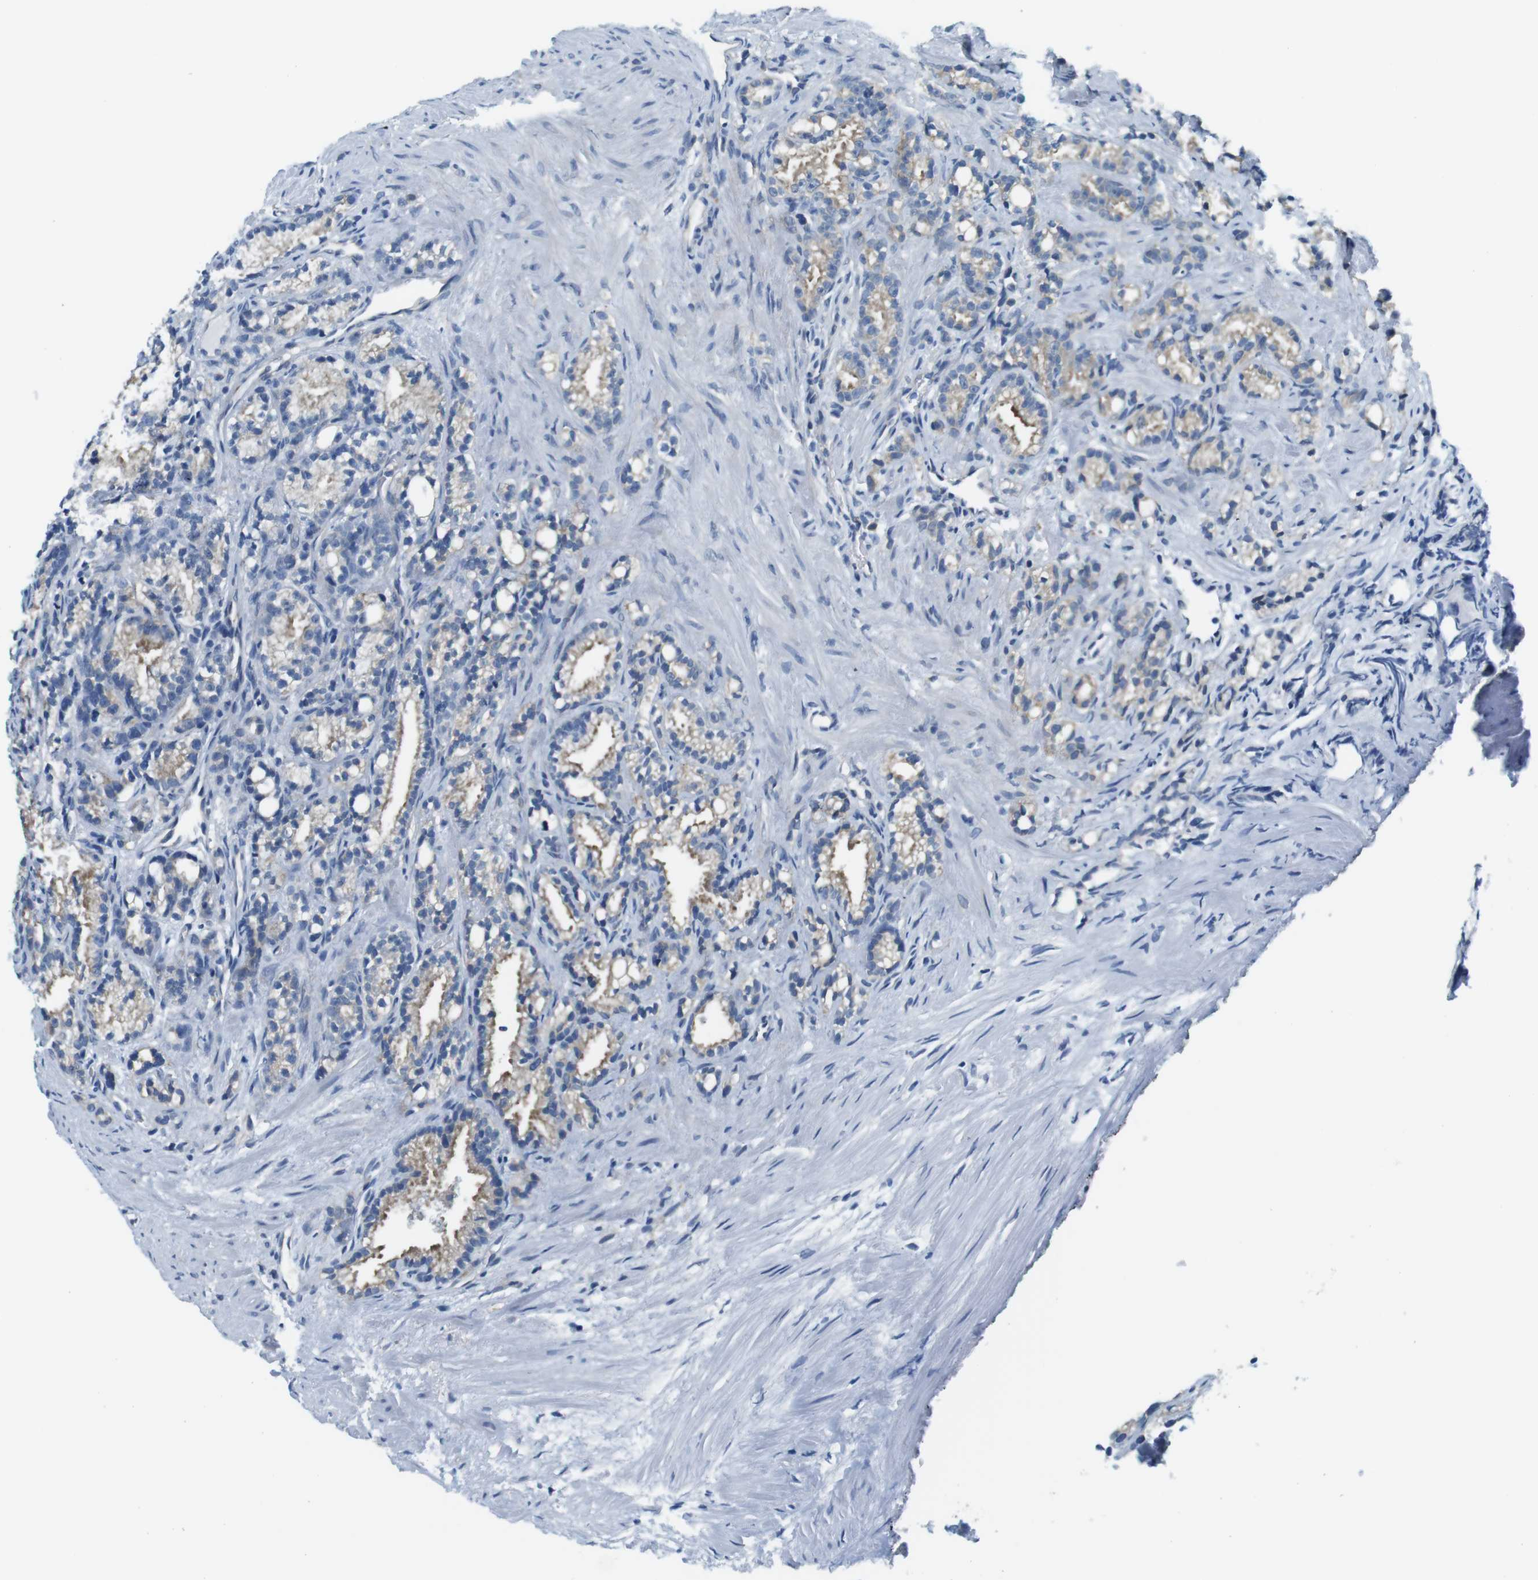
{"staining": {"intensity": "weak", "quantity": ">75%", "location": "cytoplasmic/membranous"}, "tissue": "prostate cancer", "cell_type": "Tumor cells", "image_type": "cancer", "snomed": [{"axis": "morphology", "description": "Adenocarcinoma, Low grade"}, {"axis": "topography", "description": "Prostate"}], "caption": "Prostate low-grade adenocarcinoma tissue shows weak cytoplasmic/membranous expression in about >75% of tumor cells", "gene": "EIF2B5", "patient": {"sex": "male", "age": 89}}